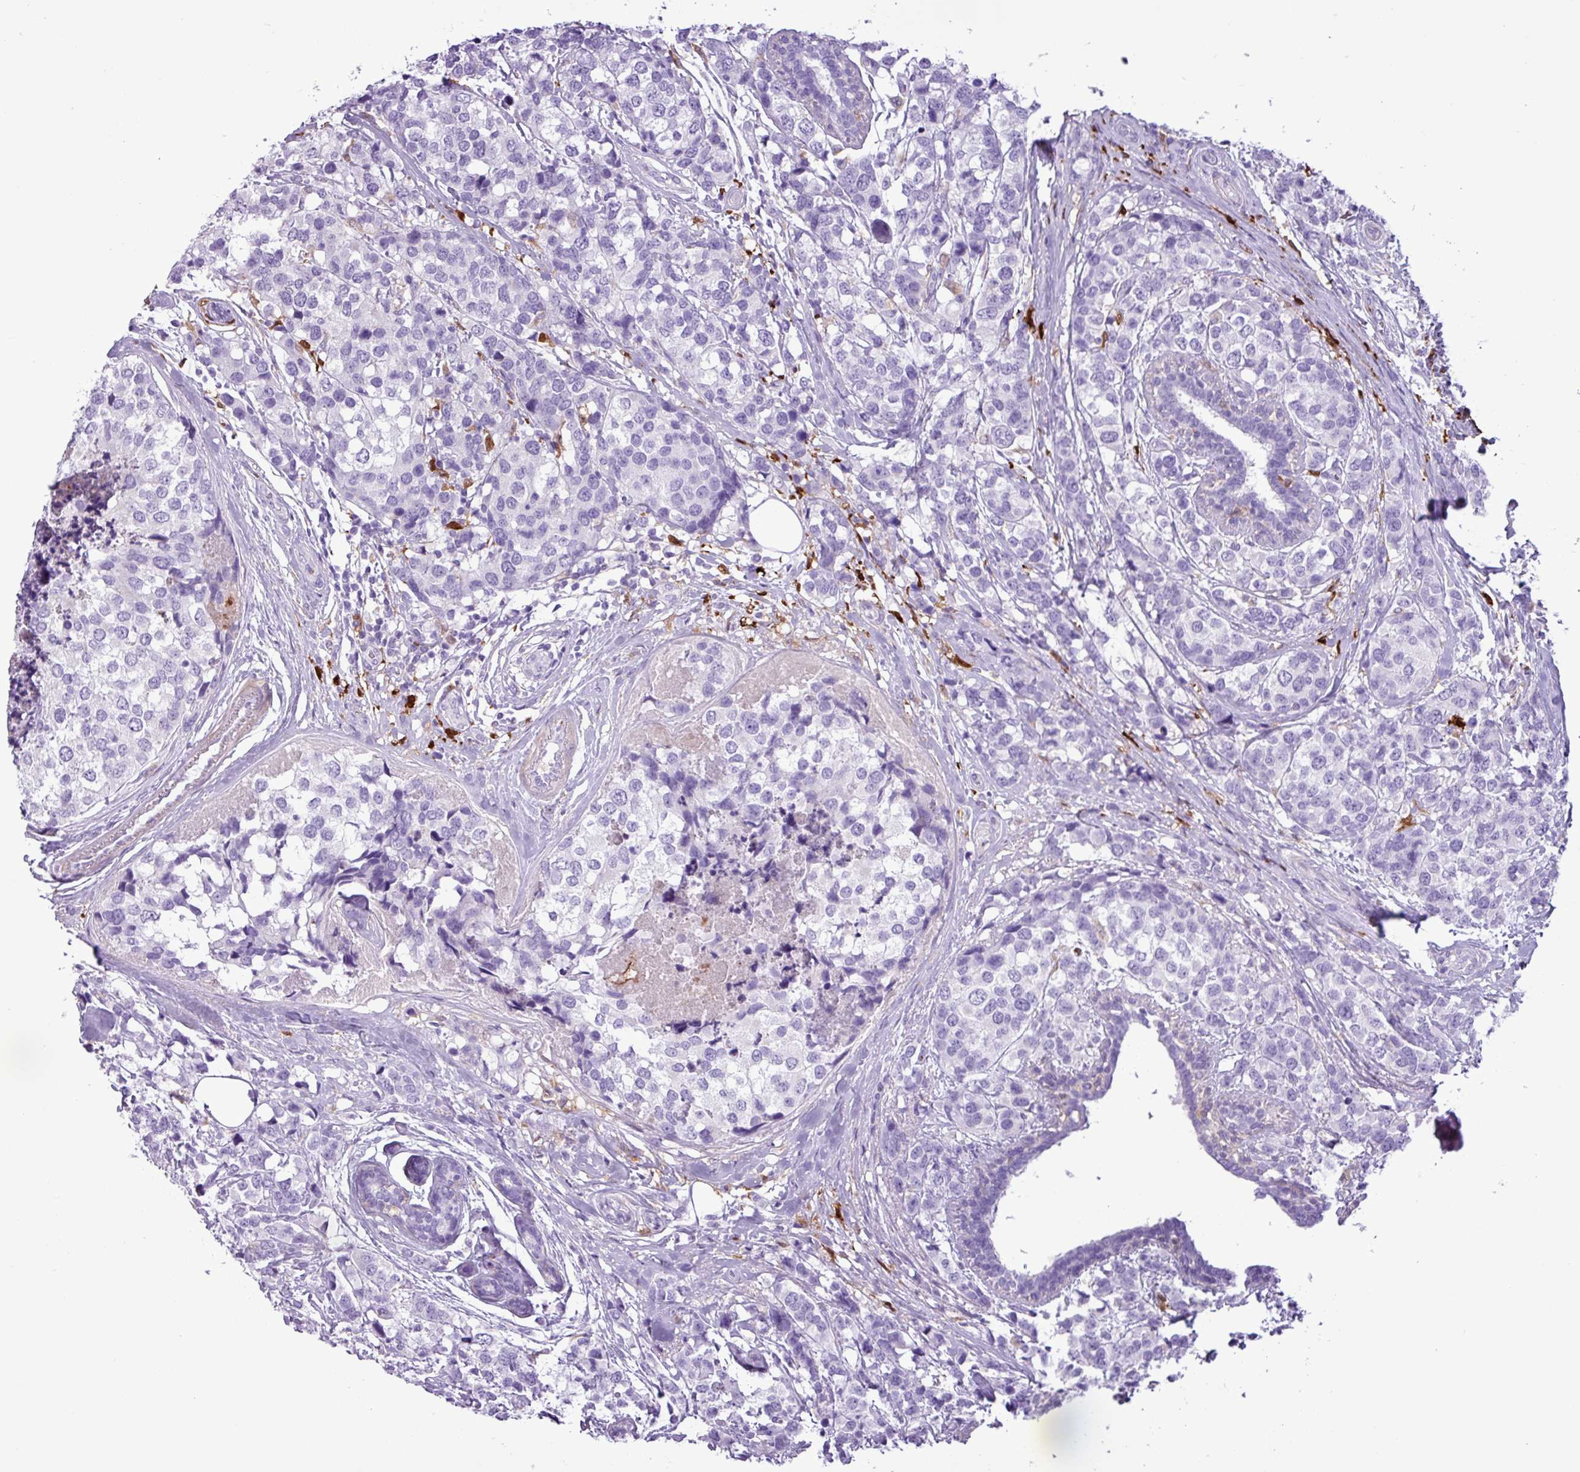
{"staining": {"intensity": "negative", "quantity": "none", "location": "none"}, "tissue": "breast cancer", "cell_type": "Tumor cells", "image_type": "cancer", "snomed": [{"axis": "morphology", "description": "Lobular carcinoma"}, {"axis": "topography", "description": "Breast"}], "caption": "A histopathology image of lobular carcinoma (breast) stained for a protein exhibits no brown staining in tumor cells.", "gene": "TMEM200C", "patient": {"sex": "female", "age": 59}}